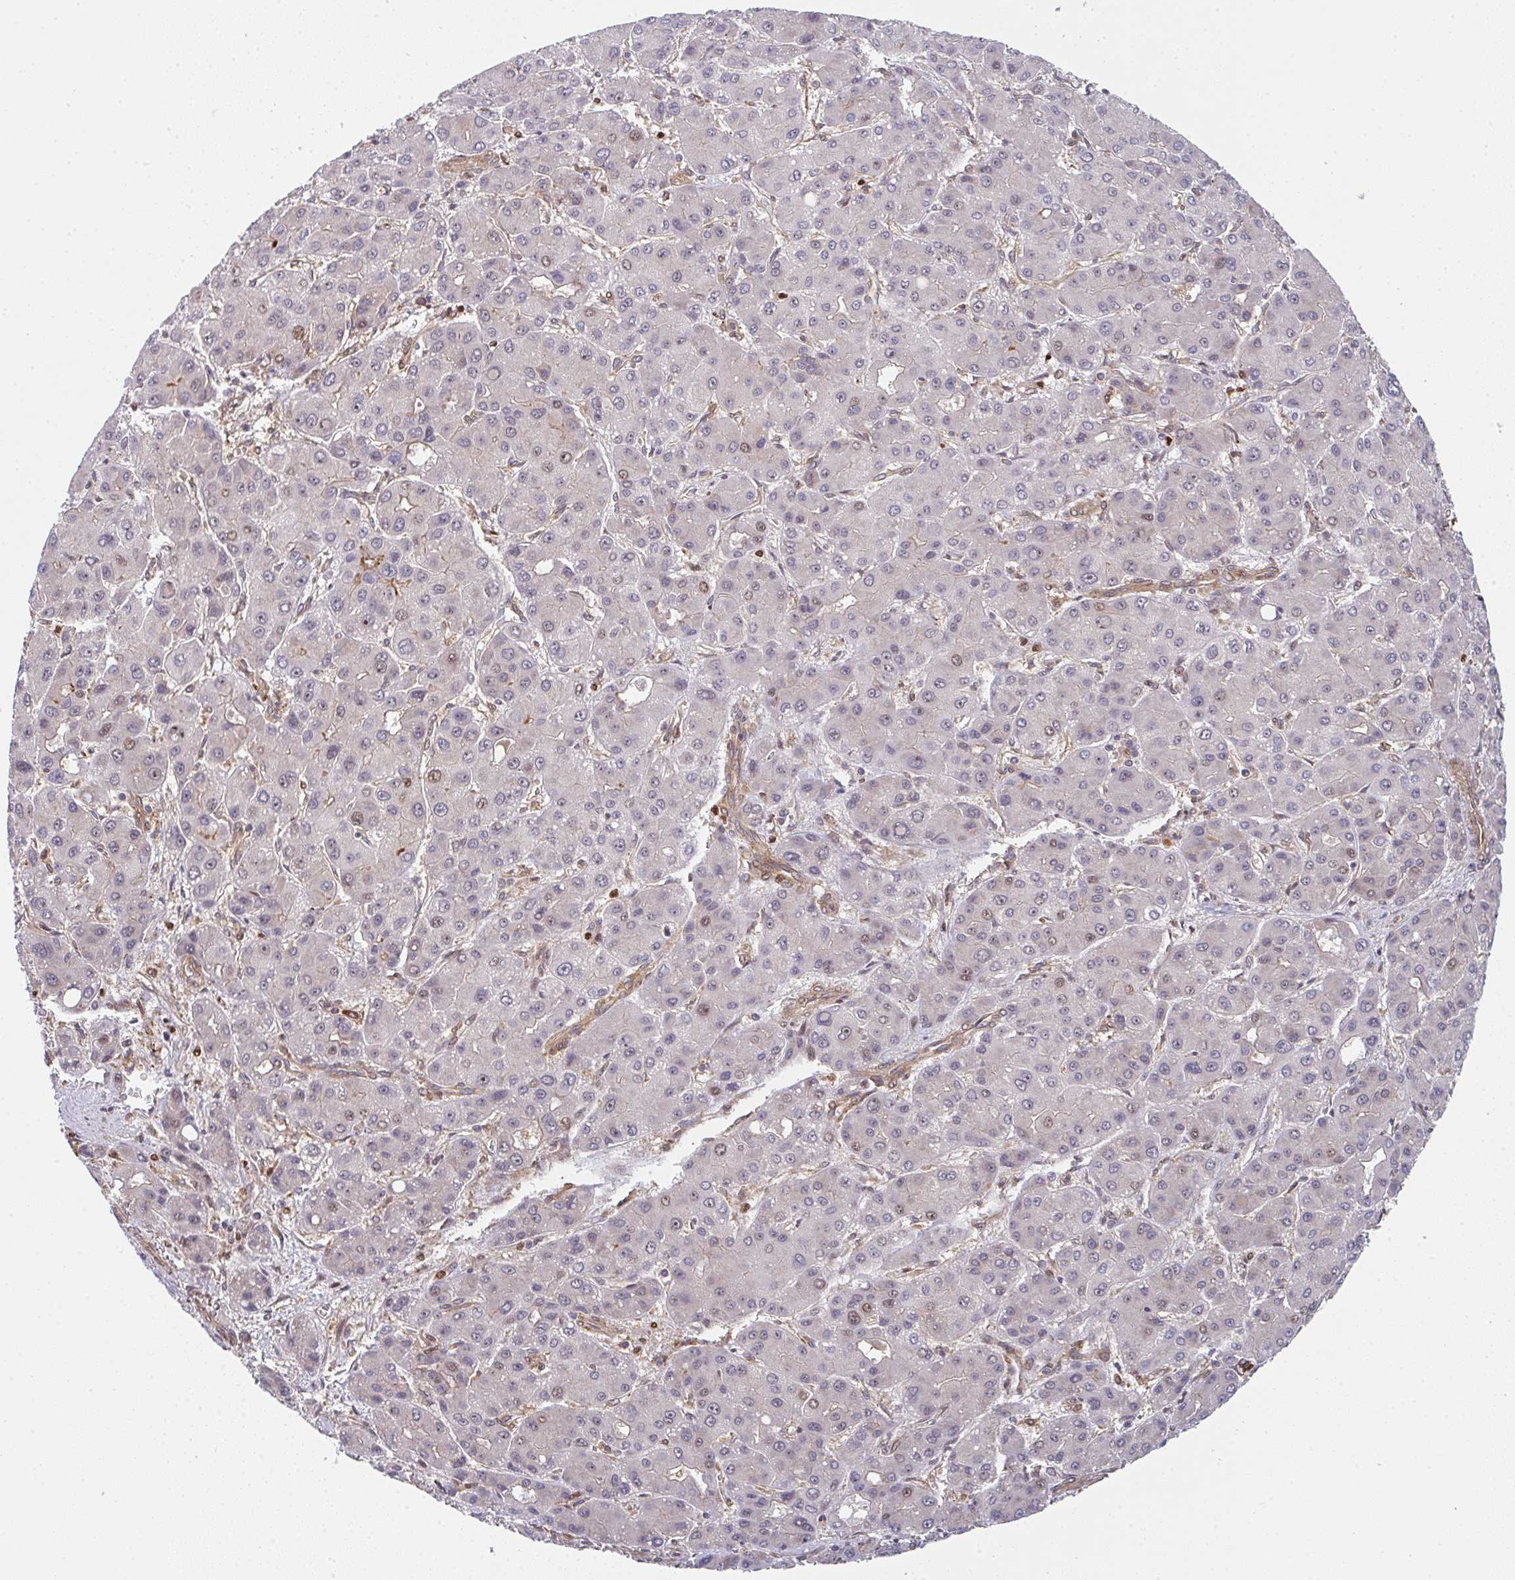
{"staining": {"intensity": "weak", "quantity": "<25%", "location": "nuclear"}, "tissue": "liver cancer", "cell_type": "Tumor cells", "image_type": "cancer", "snomed": [{"axis": "morphology", "description": "Carcinoma, Hepatocellular, NOS"}, {"axis": "topography", "description": "Liver"}], "caption": "This is an IHC image of human liver hepatocellular carcinoma. There is no staining in tumor cells.", "gene": "SIMC1", "patient": {"sex": "male", "age": 55}}